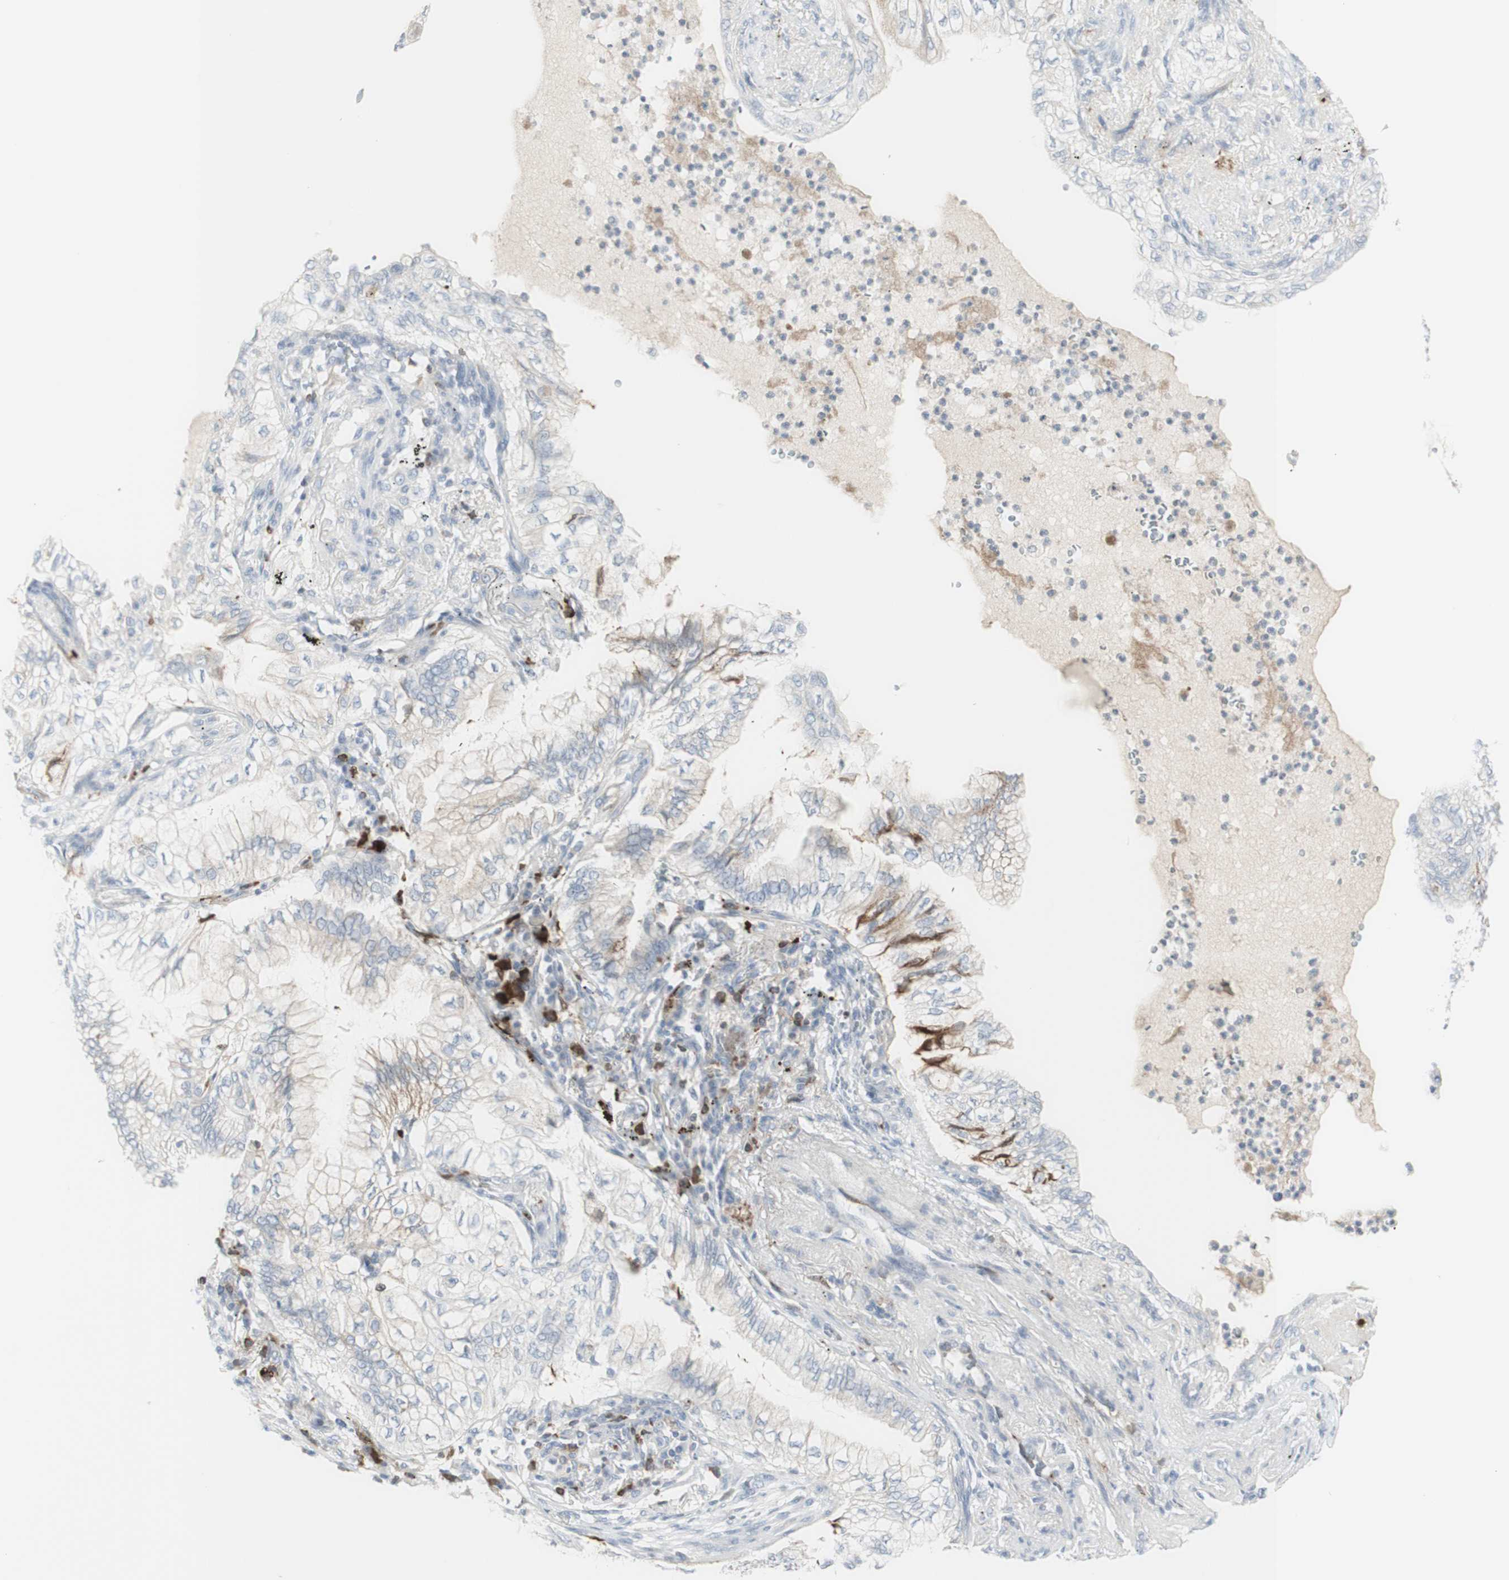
{"staining": {"intensity": "moderate", "quantity": "<25%", "location": "cytoplasmic/membranous"}, "tissue": "lung cancer", "cell_type": "Tumor cells", "image_type": "cancer", "snomed": [{"axis": "morphology", "description": "Normal tissue, NOS"}, {"axis": "morphology", "description": "Adenocarcinoma, NOS"}, {"axis": "topography", "description": "Bronchus"}, {"axis": "topography", "description": "Lung"}], "caption": "Immunohistochemical staining of adenocarcinoma (lung) reveals low levels of moderate cytoplasmic/membranous protein staining in approximately <25% of tumor cells. Immunohistochemistry stains the protein of interest in brown and the nuclei are stained blue.", "gene": "MDK", "patient": {"sex": "female", "age": 70}}